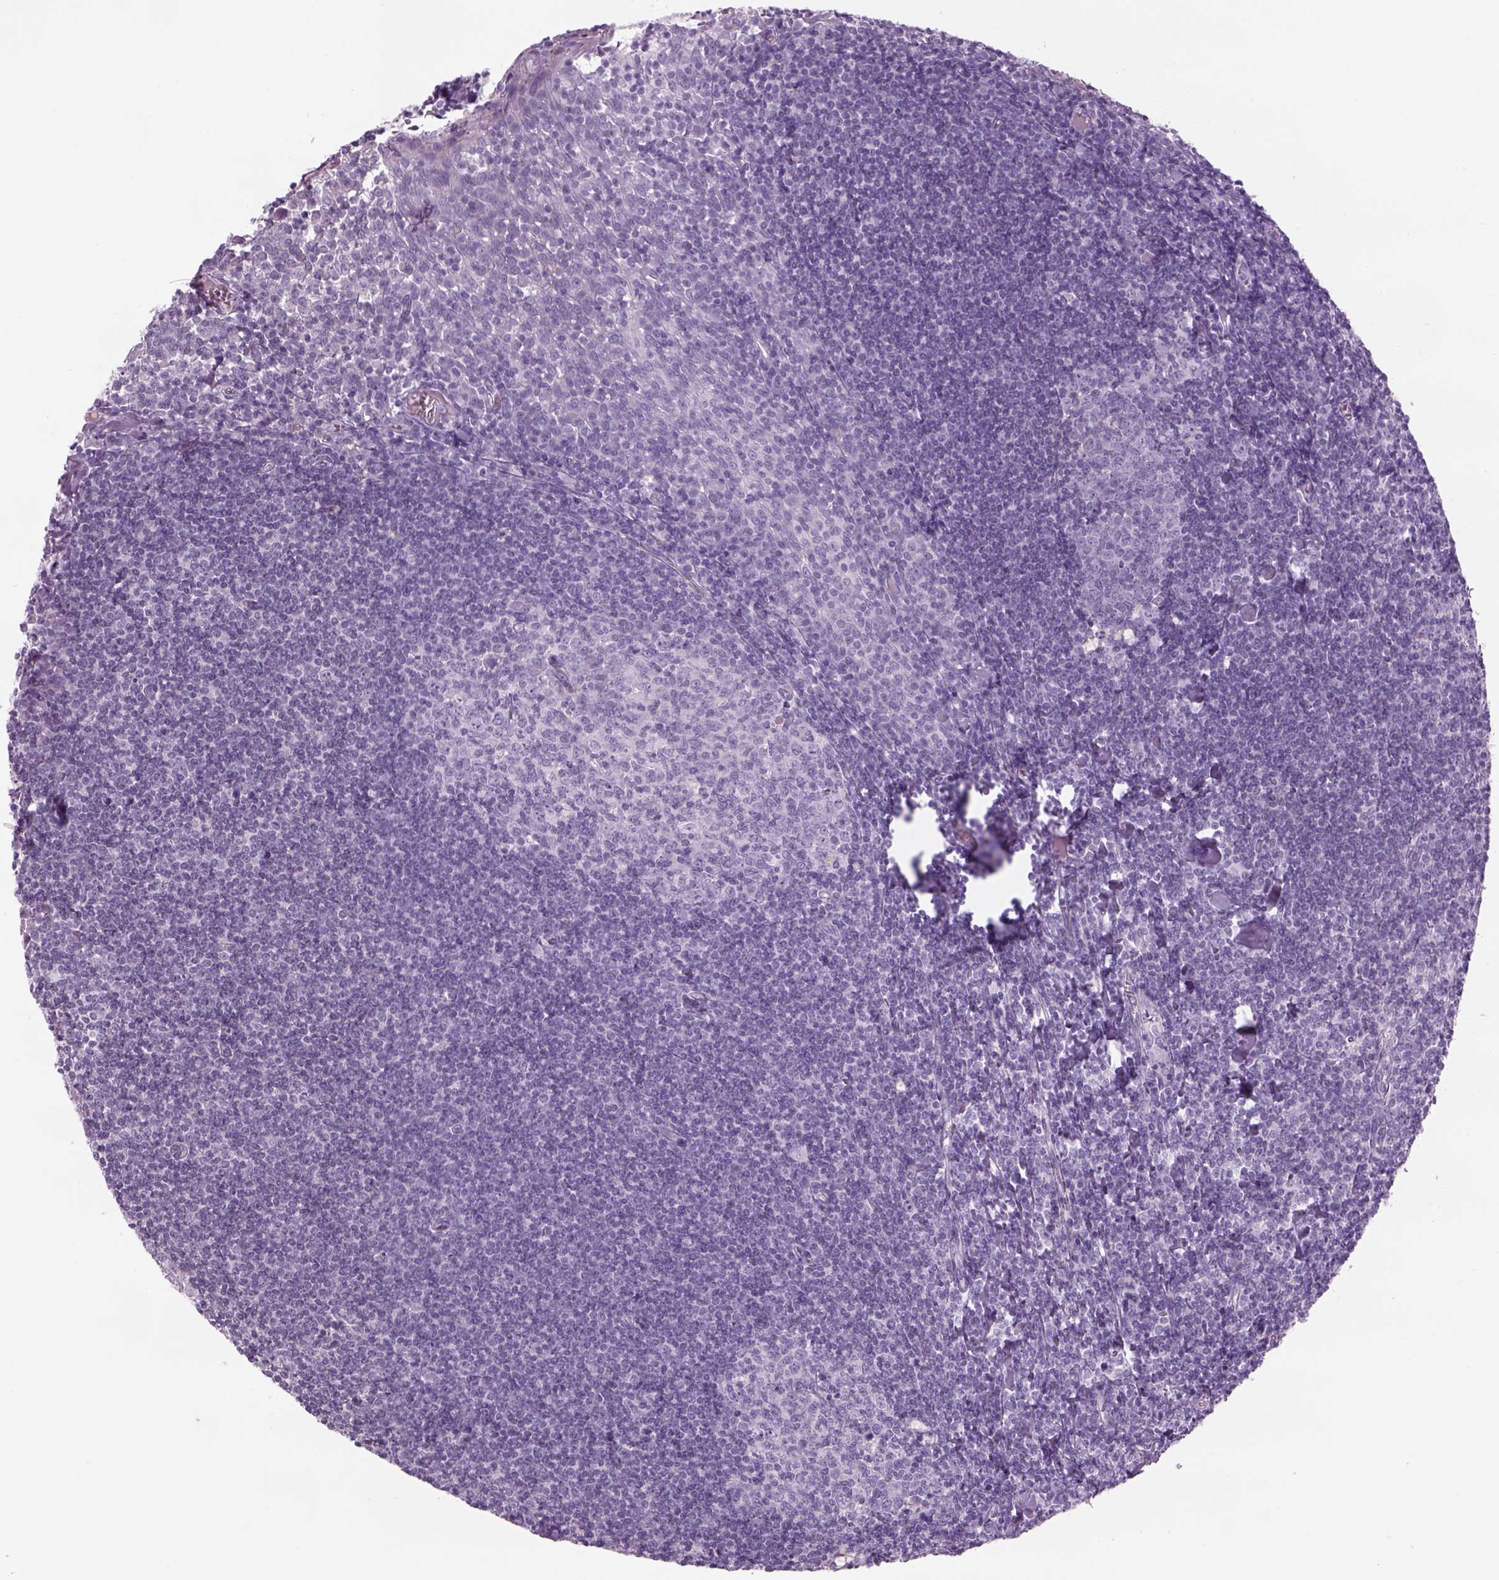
{"staining": {"intensity": "negative", "quantity": "none", "location": "none"}, "tissue": "tonsil", "cell_type": "Germinal center cells", "image_type": "normal", "snomed": [{"axis": "morphology", "description": "Normal tissue, NOS"}, {"axis": "topography", "description": "Tonsil"}], "caption": "A high-resolution photomicrograph shows immunohistochemistry (IHC) staining of normal tonsil, which shows no significant positivity in germinal center cells. (Immunohistochemistry (ihc), brightfield microscopy, high magnification).", "gene": "GAS2L2", "patient": {"sex": "female", "age": 12}}